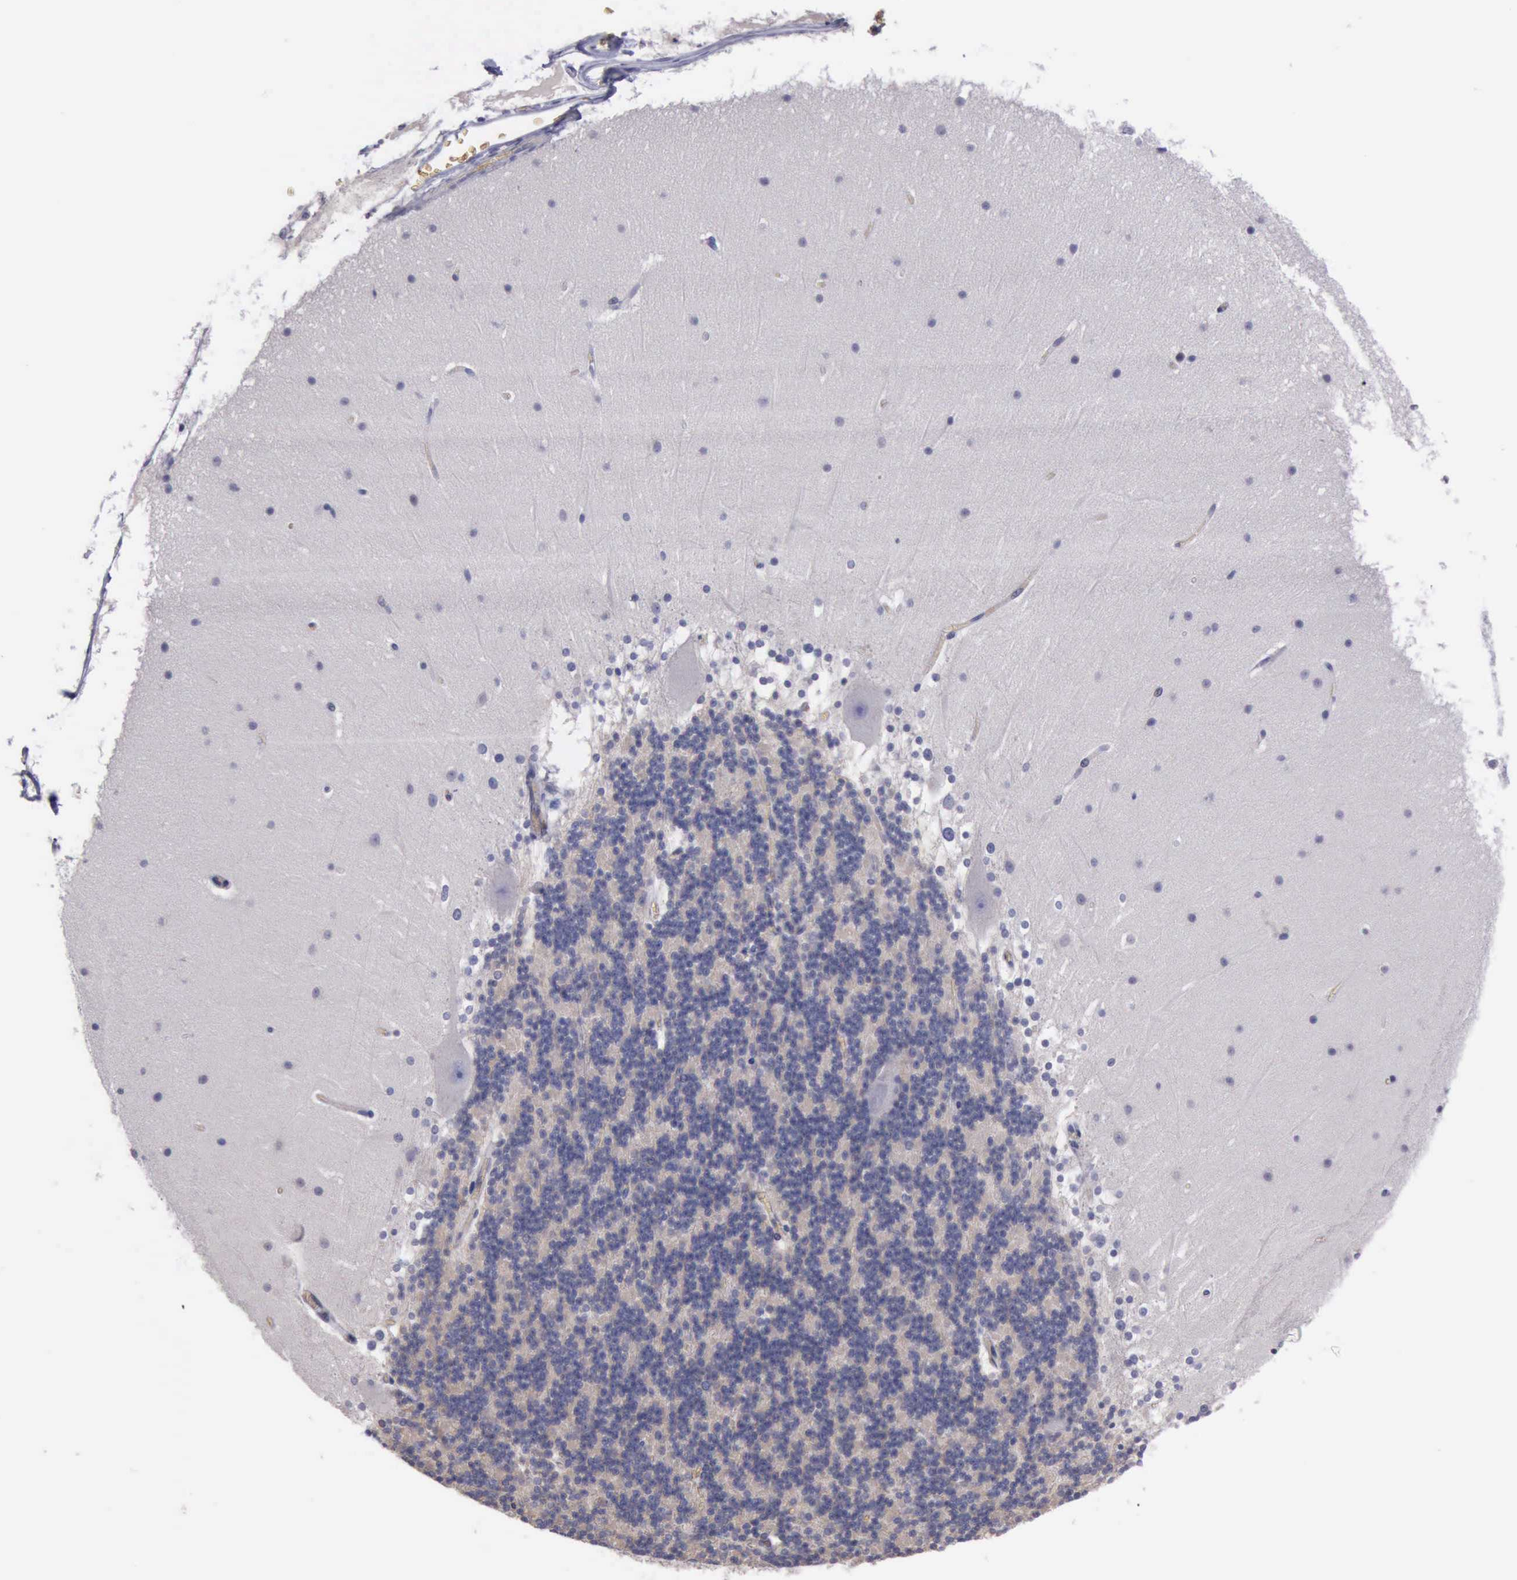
{"staining": {"intensity": "negative", "quantity": "none", "location": "none"}, "tissue": "cerebellum", "cell_type": "Cells in granular layer", "image_type": "normal", "snomed": [{"axis": "morphology", "description": "Normal tissue, NOS"}, {"axis": "topography", "description": "Cerebellum"}], "caption": "This micrograph is of normal cerebellum stained with immunohistochemistry (IHC) to label a protein in brown with the nuclei are counter-stained blue. There is no expression in cells in granular layer. The staining is performed using DAB (3,3'-diaminobenzidine) brown chromogen with nuclei counter-stained in using hematoxylin.", "gene": "CEP128", "patient": {"sex": "female", "age": 19}}